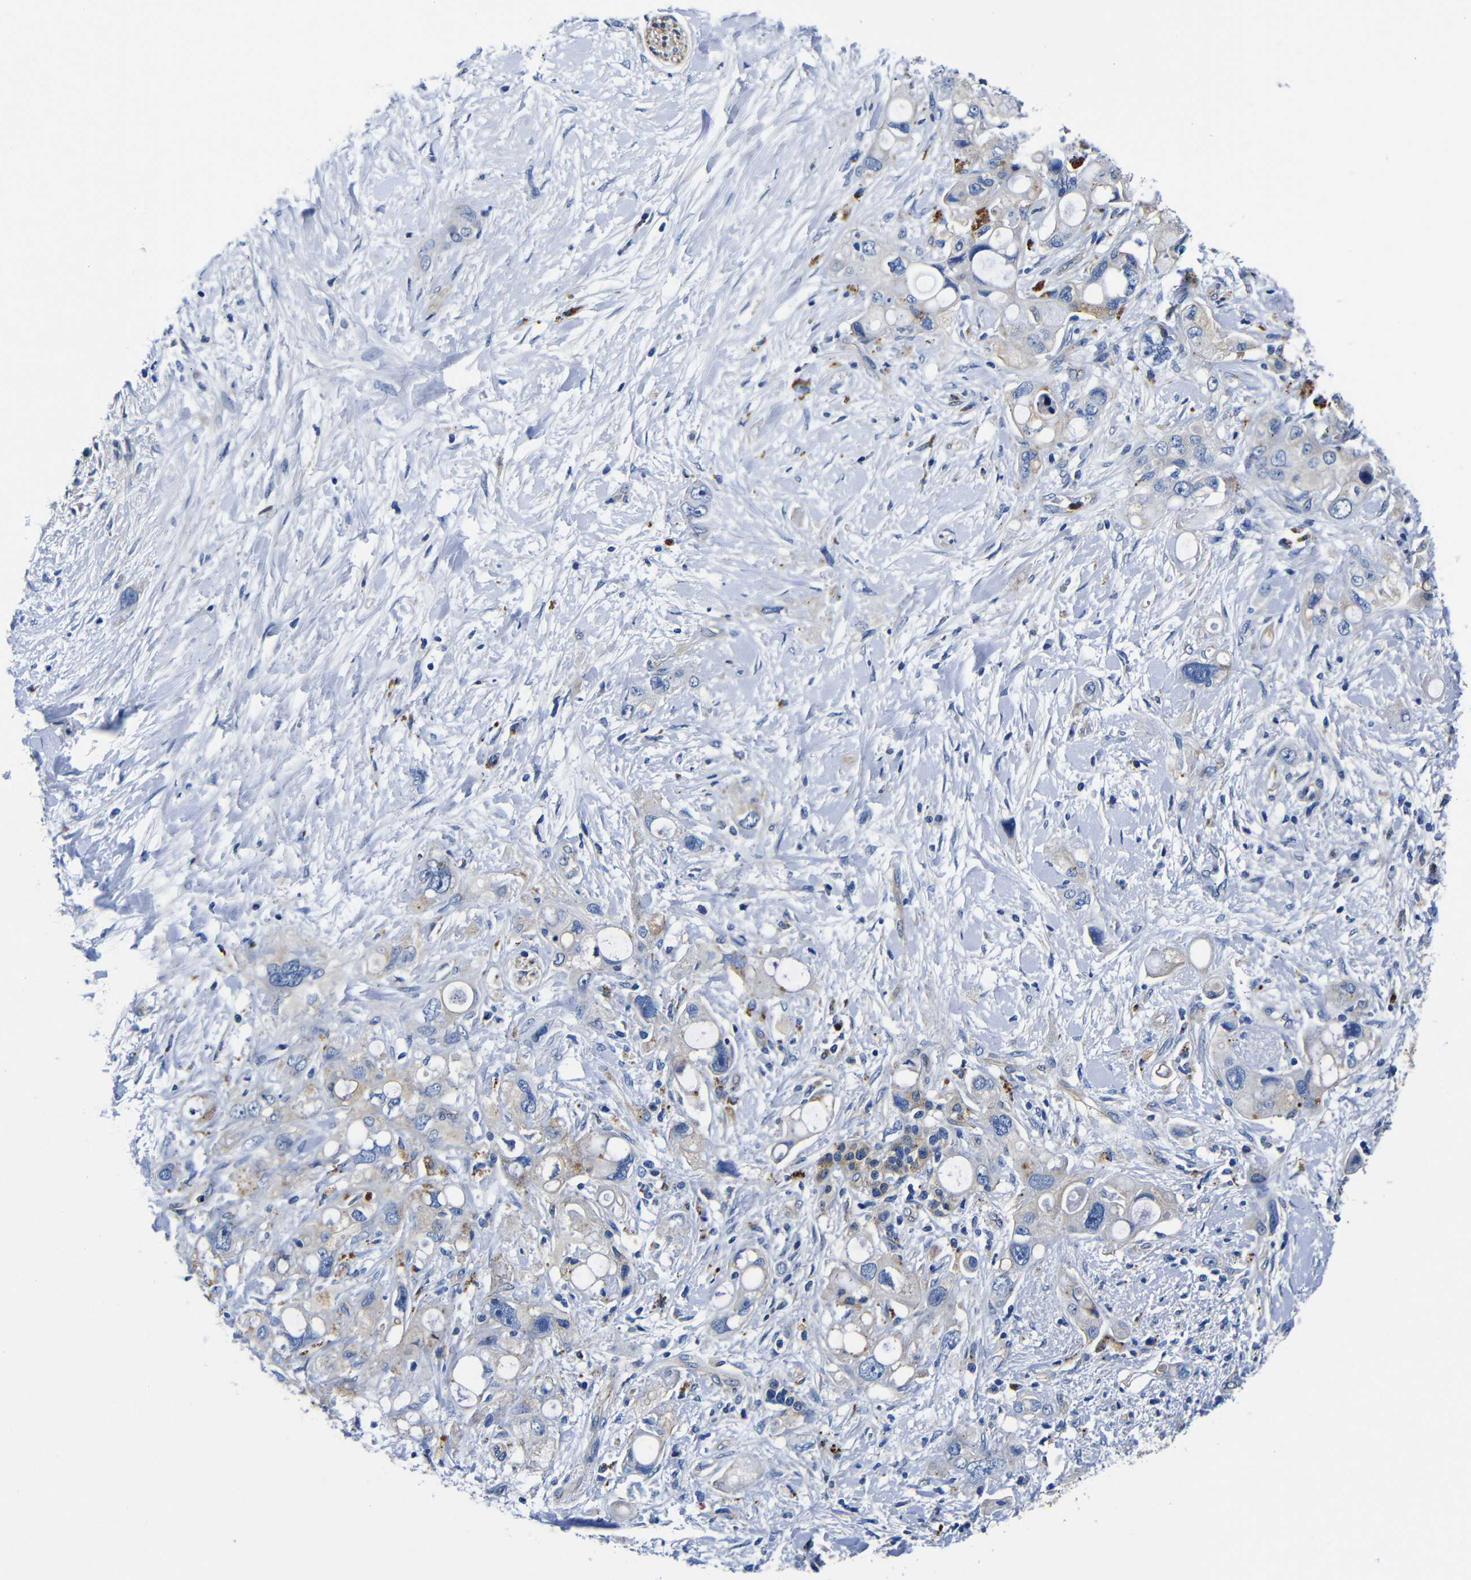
{"staining": {"intensity": "negative", "quantity": "none", "location": "none"}, "tissue": "pancreatic cancer", "cell_type": "Tumor cells", "image_type": "cancer", "snomed": [{"axis": "morphology", "description": "Adenocarcinoma, NOS"}, {"axis": "topography", "description": "Pancreas"}], "caption": "High power microscopy micrograph of an IHC image of pancreatic adenocarcinoma, revealing no significant positivity in tumor cells. (Stains: DAB IHC with hematoxylin counter stain, Microscopy: brightfield microscopy at high magnification).", "gene": "GIMAP2", "patient": {"sex": "female", "age": 56}}